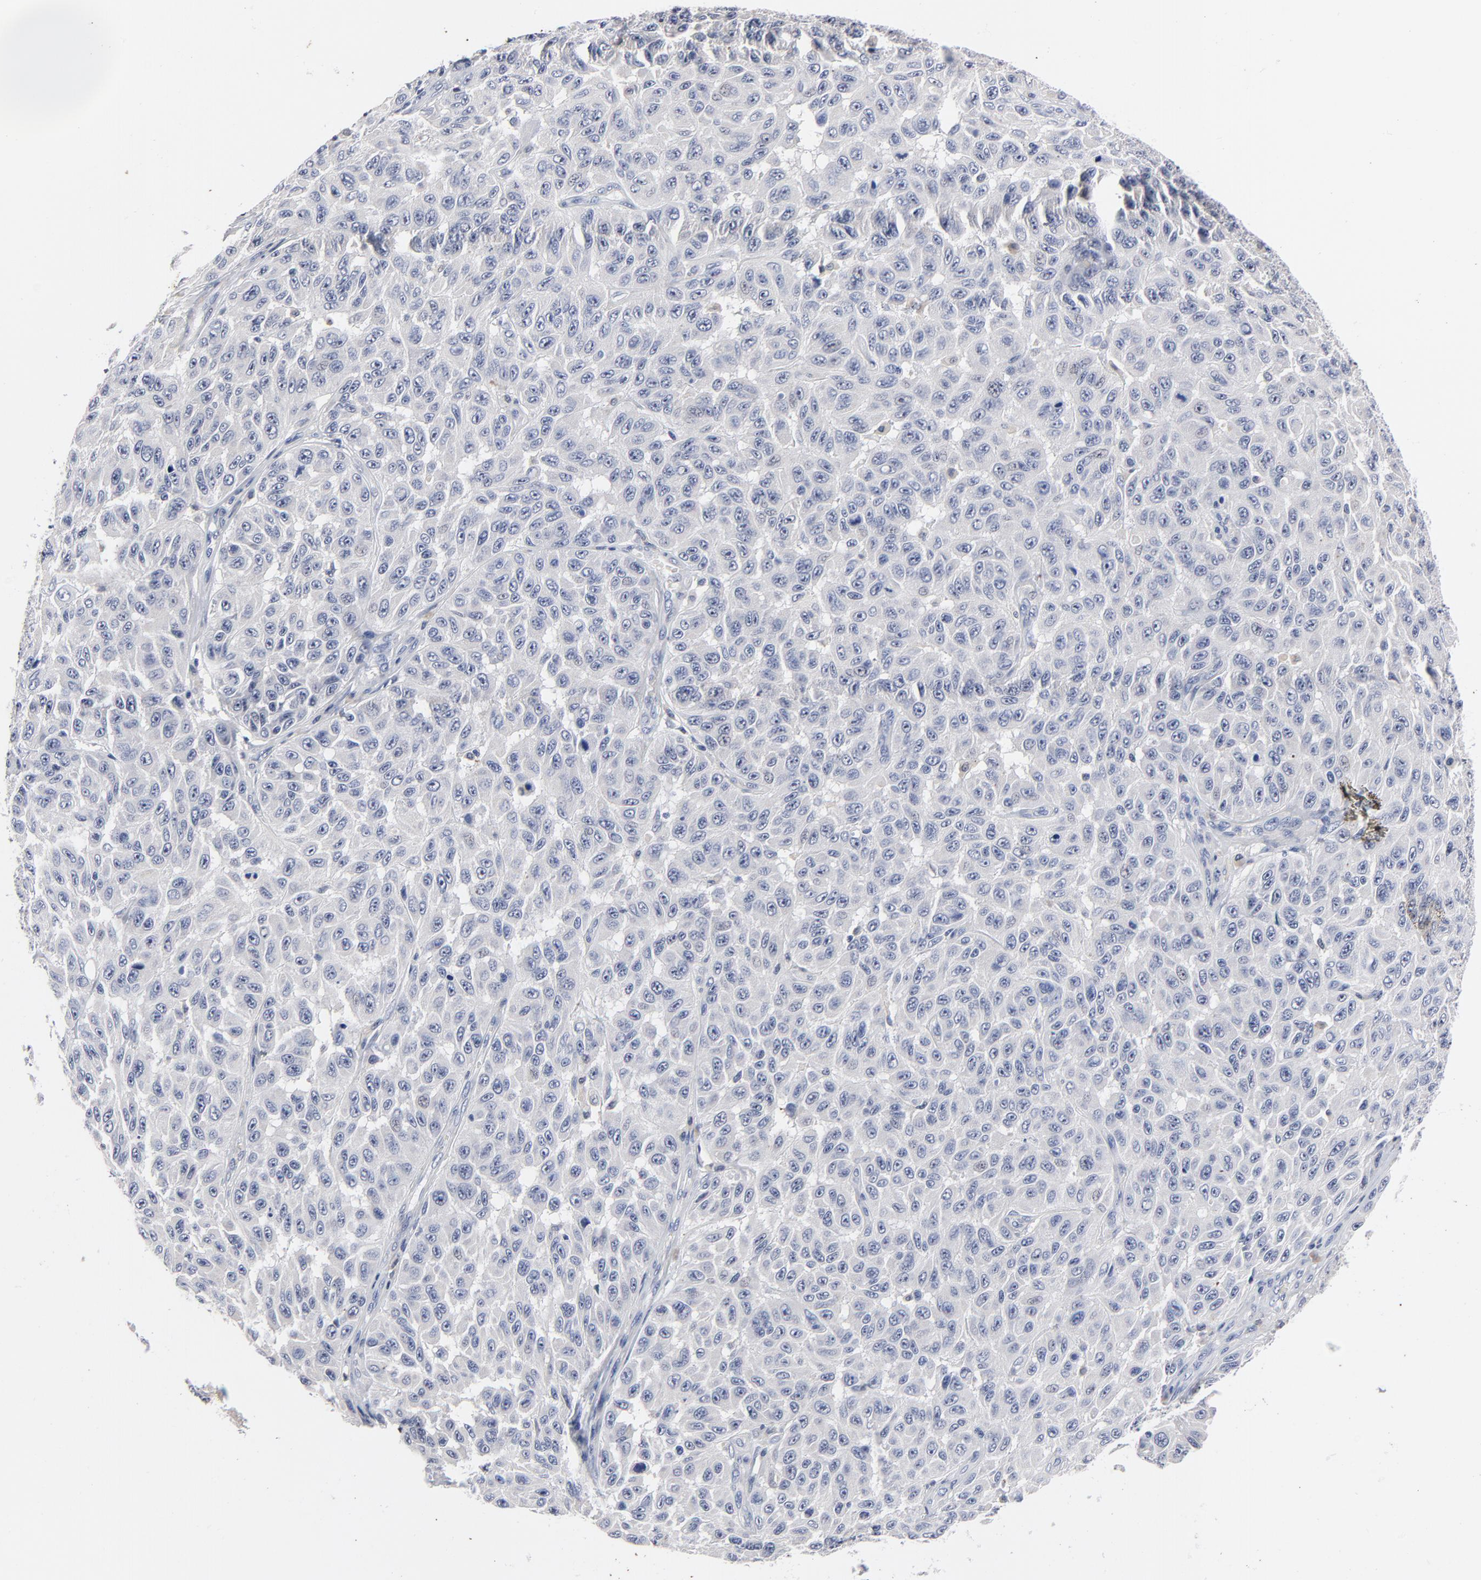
{"staining": {"intensity": "negative", "quantity": "none", "location": "none"}, "tissue": "melanoma", "cell_type": "Tumor cells", "image_type": "cancer", "snomed": [{"axis": "morphology", "description": "Malignant melanoma, NOS"}, {"axis": "topography", "description": "Skin"}], "caption": "Immunohistochemical staining of human melanoma exhibits no significant positivity in tumor cells.", "gene": "AADAC", "patient": {"sex": "male", "age": 30}}